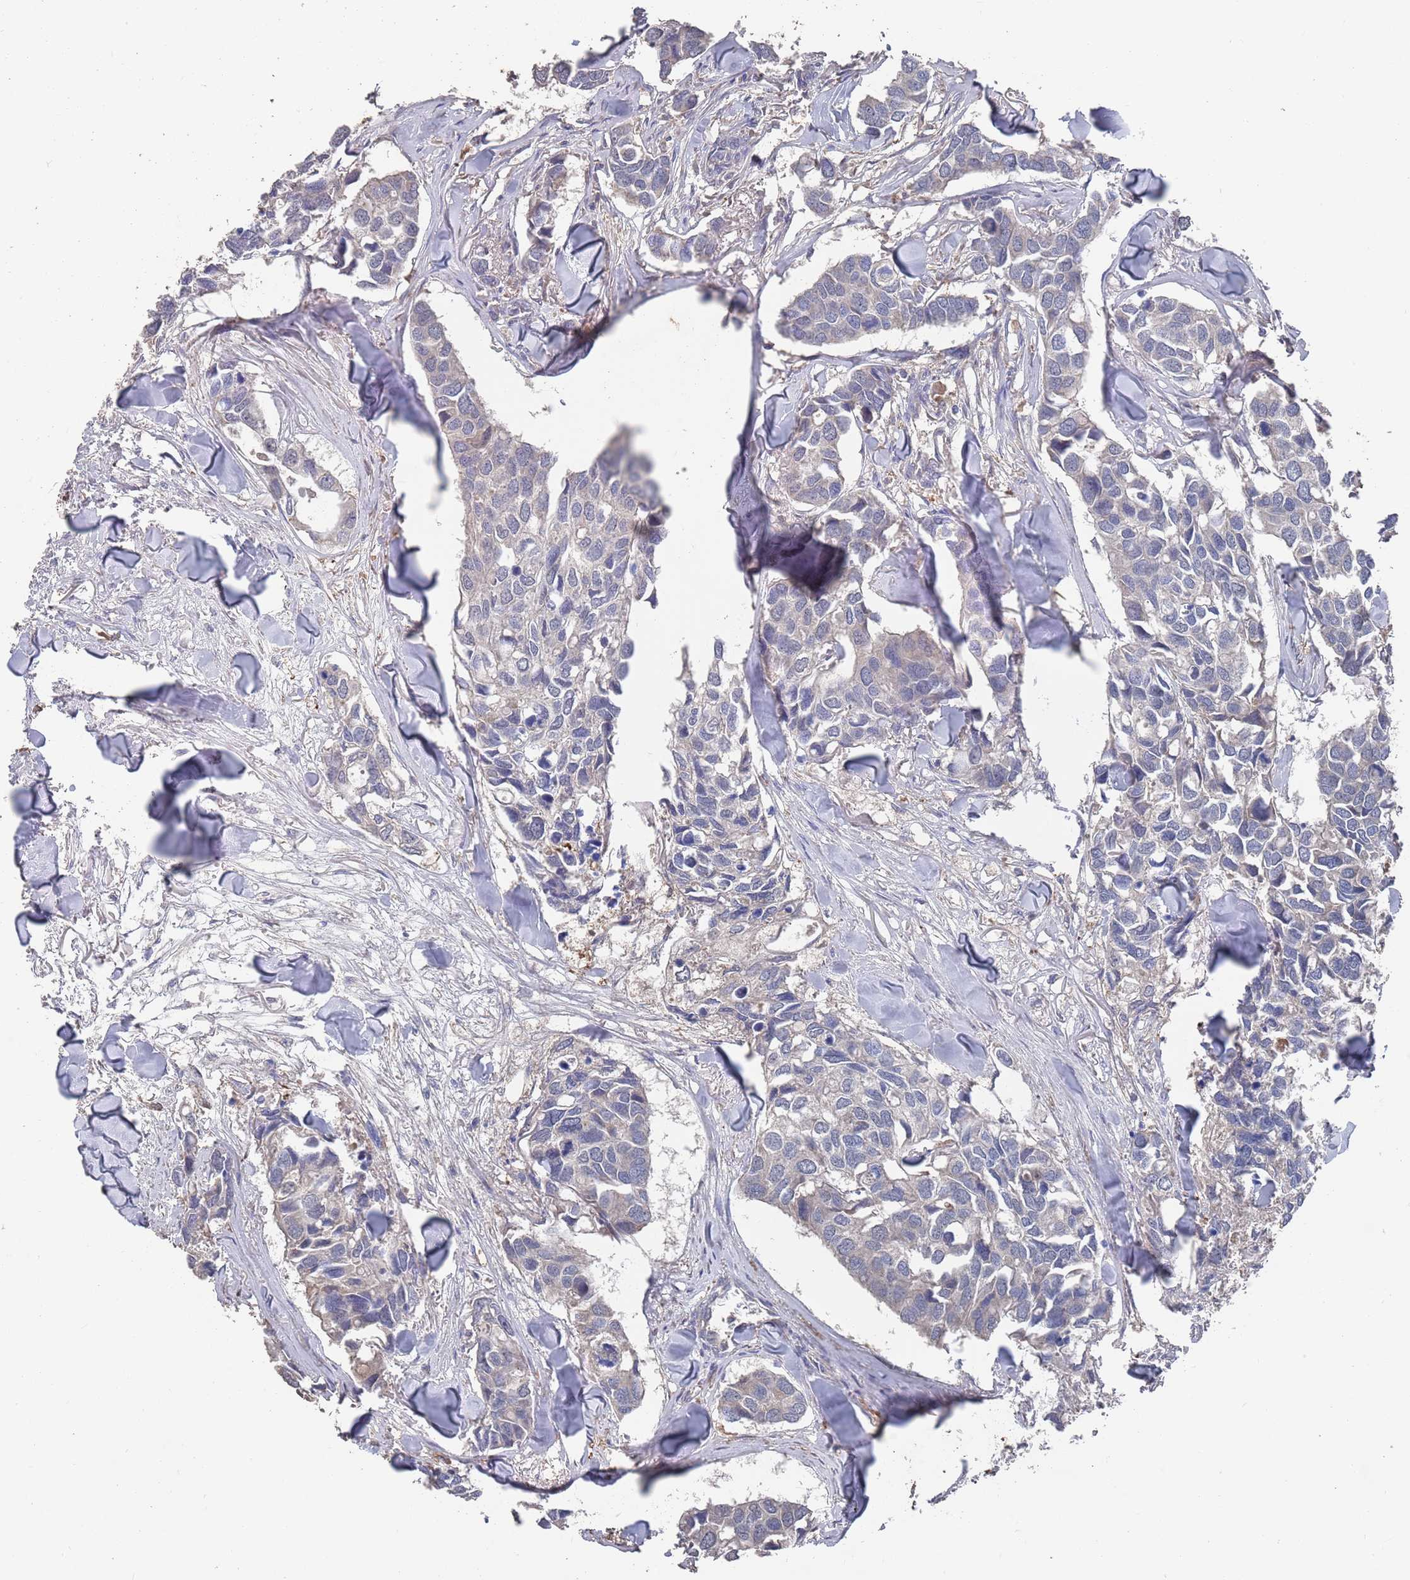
{"staining": {"intensity": "negative", "quantity": "none", "location": "none"}, "tissue": "breast cancer", "cell_type": "Tumor cells", "image_type": "cancer", "snomed": [{"axis": "morphology", "description": "Duct carcinoma"}, {"axis": "topography", "description": "Breast"}], "caption": "Tumor cells are negative for brown protein staining in breast infiltrating ductal carcinoma.", "gene": "BTBD18", "patient": {"sex": "female", "age": 83}}